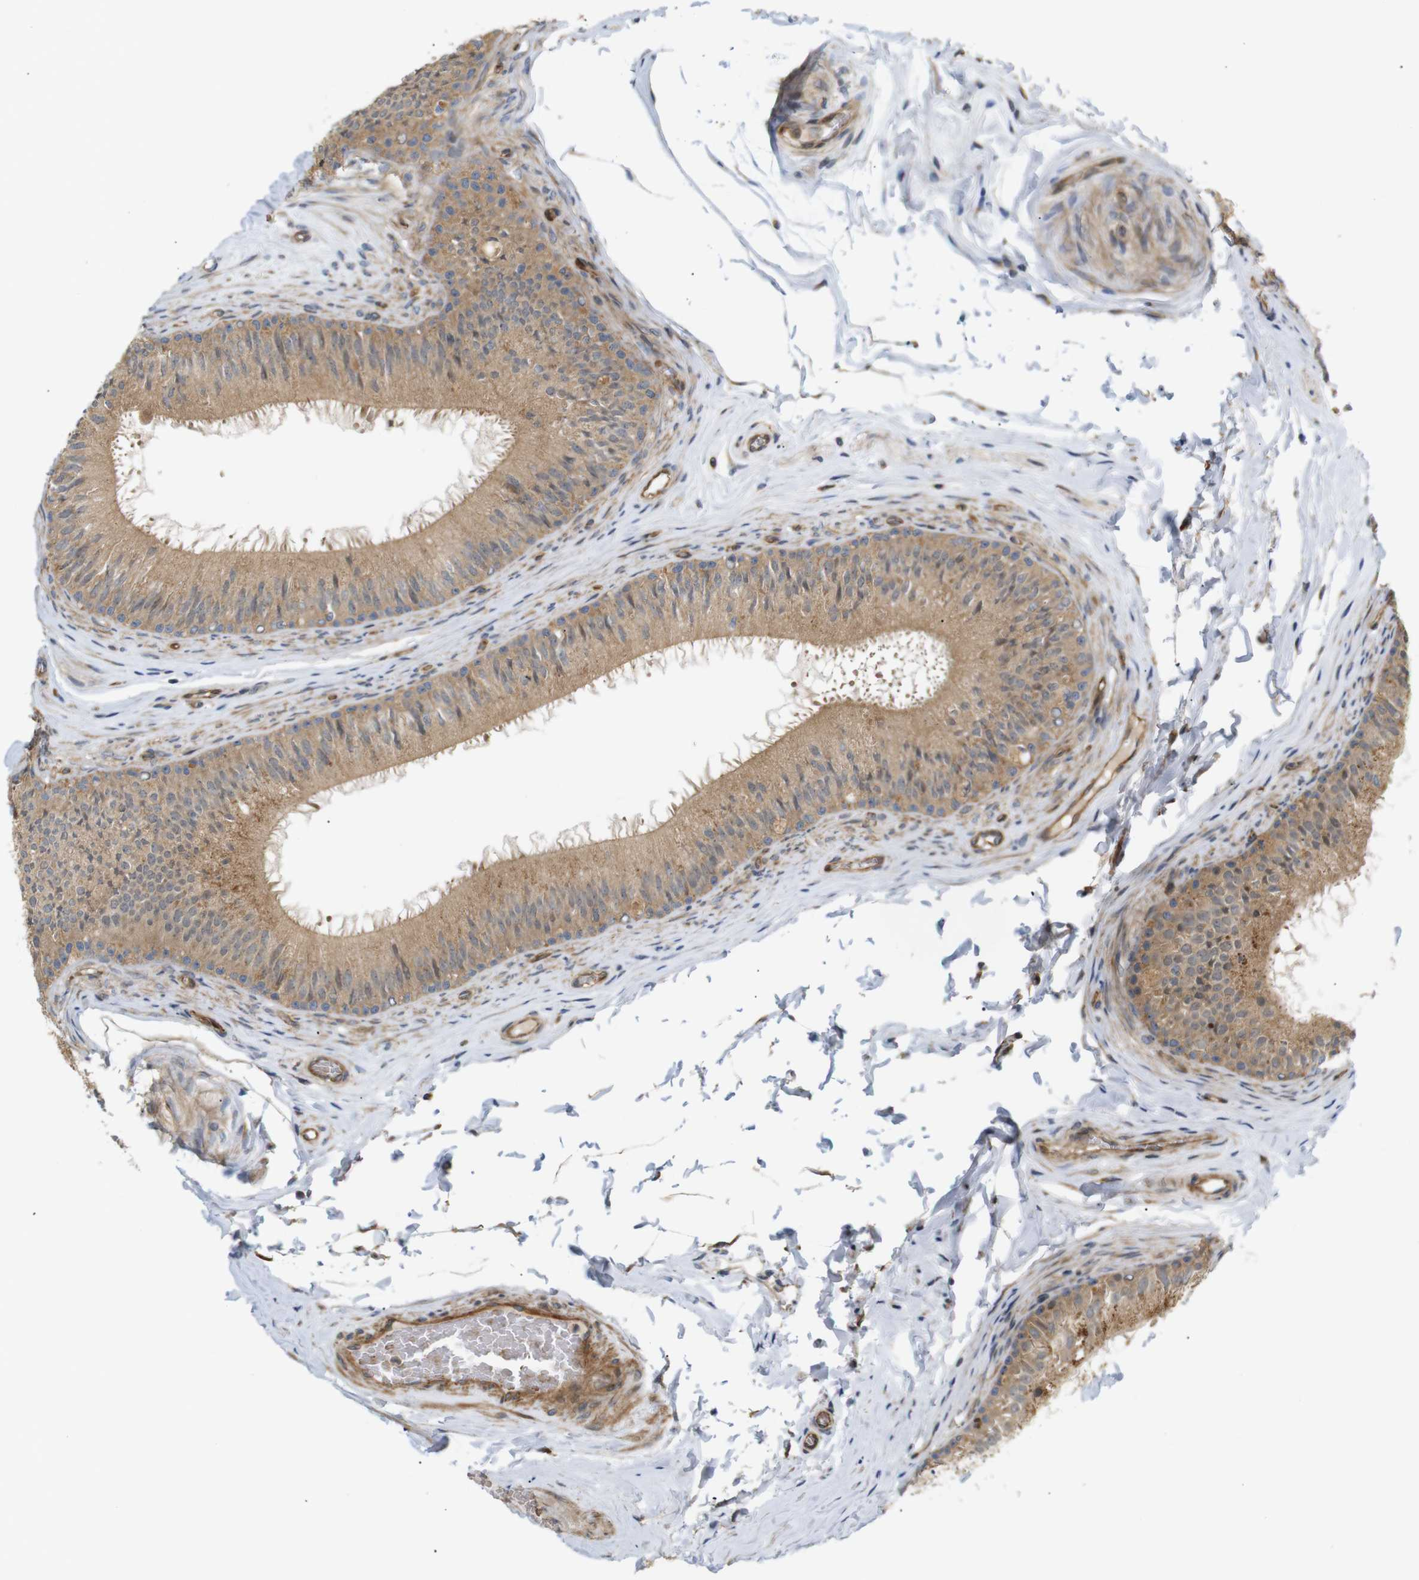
{"staining": {"intensity": "moderate", "quantity": ">75%", "location": "cytoplasmic/membranous"}, "tissue": "epididymis", "cell_type": "Glandular cells", "image_type": "normal", "snomed": [{"axis": "morphology", "description": "Normal tissue, NOS"}, {"axis": "topography", "description": "Testis"}, {"axis": "topography", "description": "Epididymis"}], "caption": "An immunohistochemistry micrograph of benign tissue is shown. Protein staining in brown labels moderate cytoplasmic/membranous positivity in epididymis within glandular cells. Nuclei are stained in blue.", "gene": "RPTOR", "patient": {"sex": "male", "age": 36}}